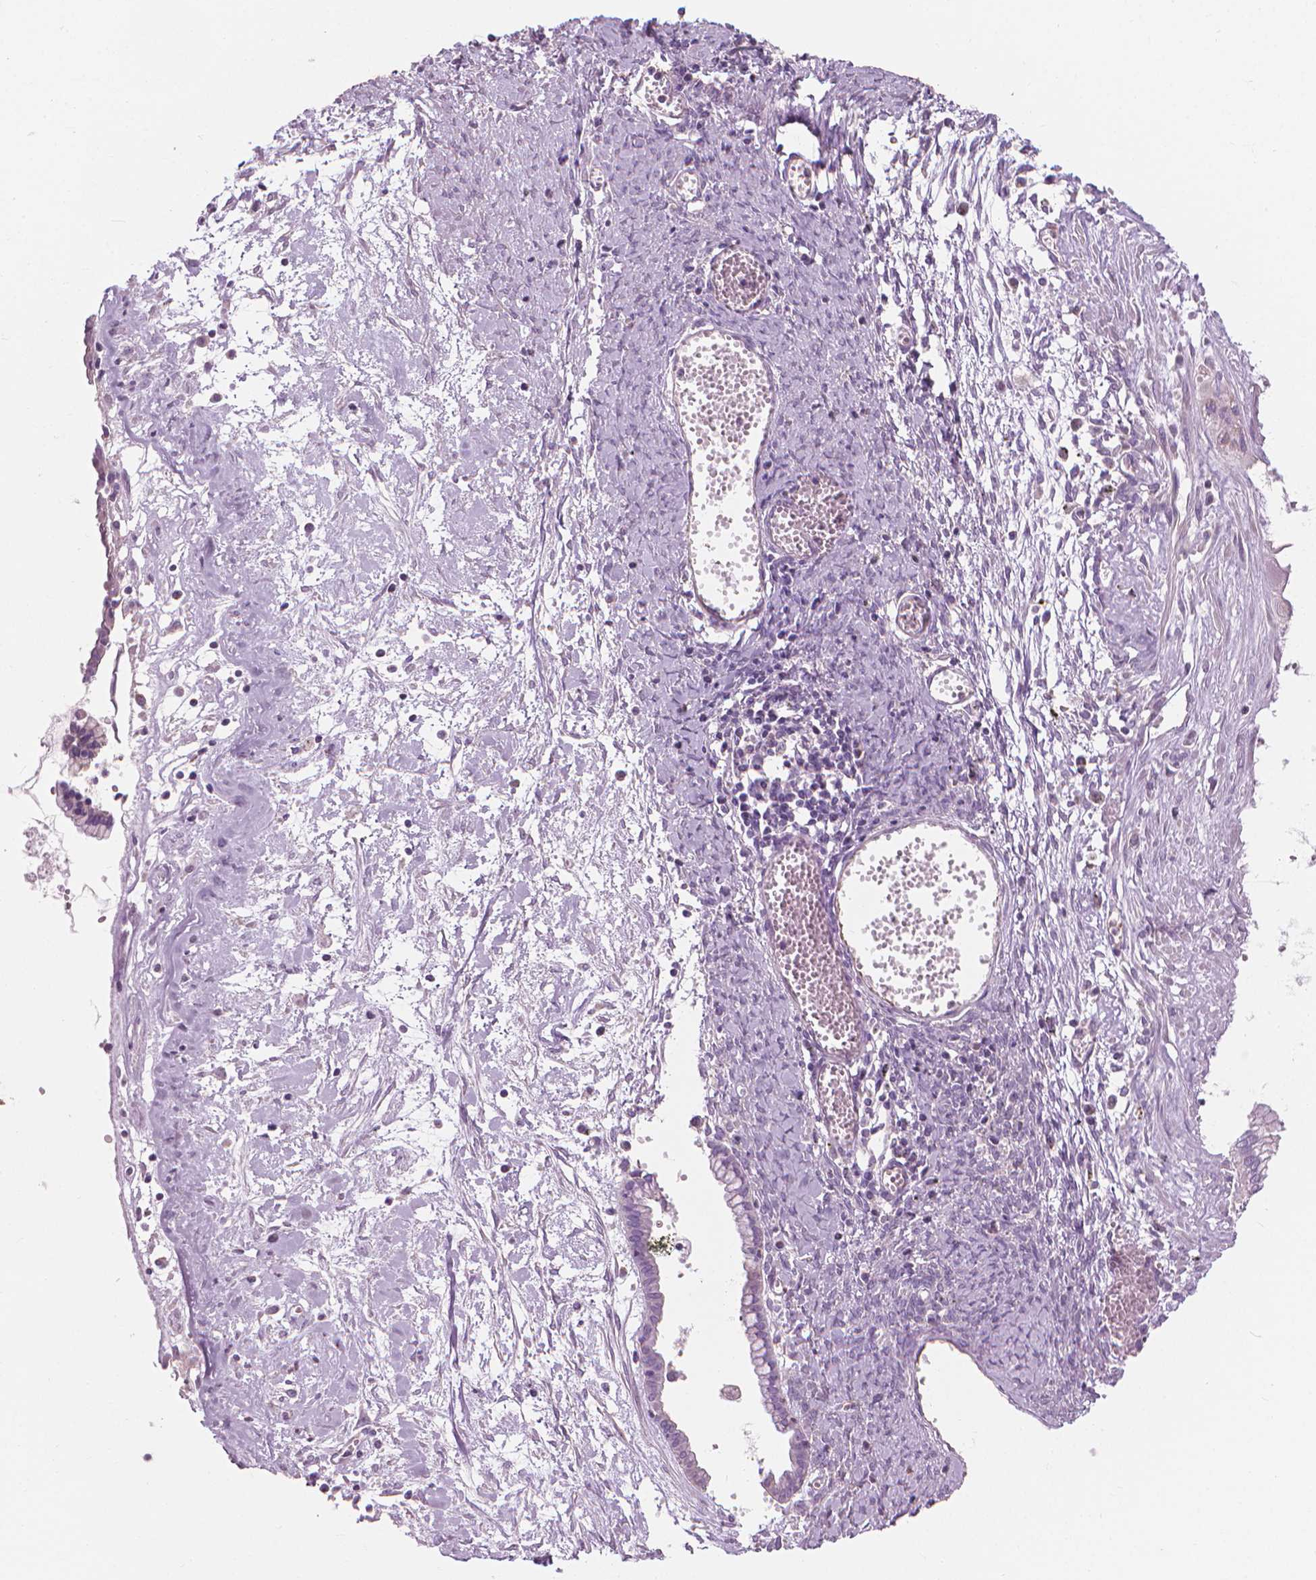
{"staining": {"intensity": "negative", "quantity": "none", "location": "none"}, "tissue": "ovarian cancer", "cell_type": "Tumor cells", "image_type": "cancer", "snomed": [{"axis": "morphology", "description": "Cystadenocarcinoma, mucinous, NOS"}, {"axis": "topography", "description": "Ovary"}], "caption": "There is no significant staining in tumor cells of ovarian mucinous cystadenocarcinoma.", "gene": "CFAP126", "patient": {"sex": "female", "age": 67}}